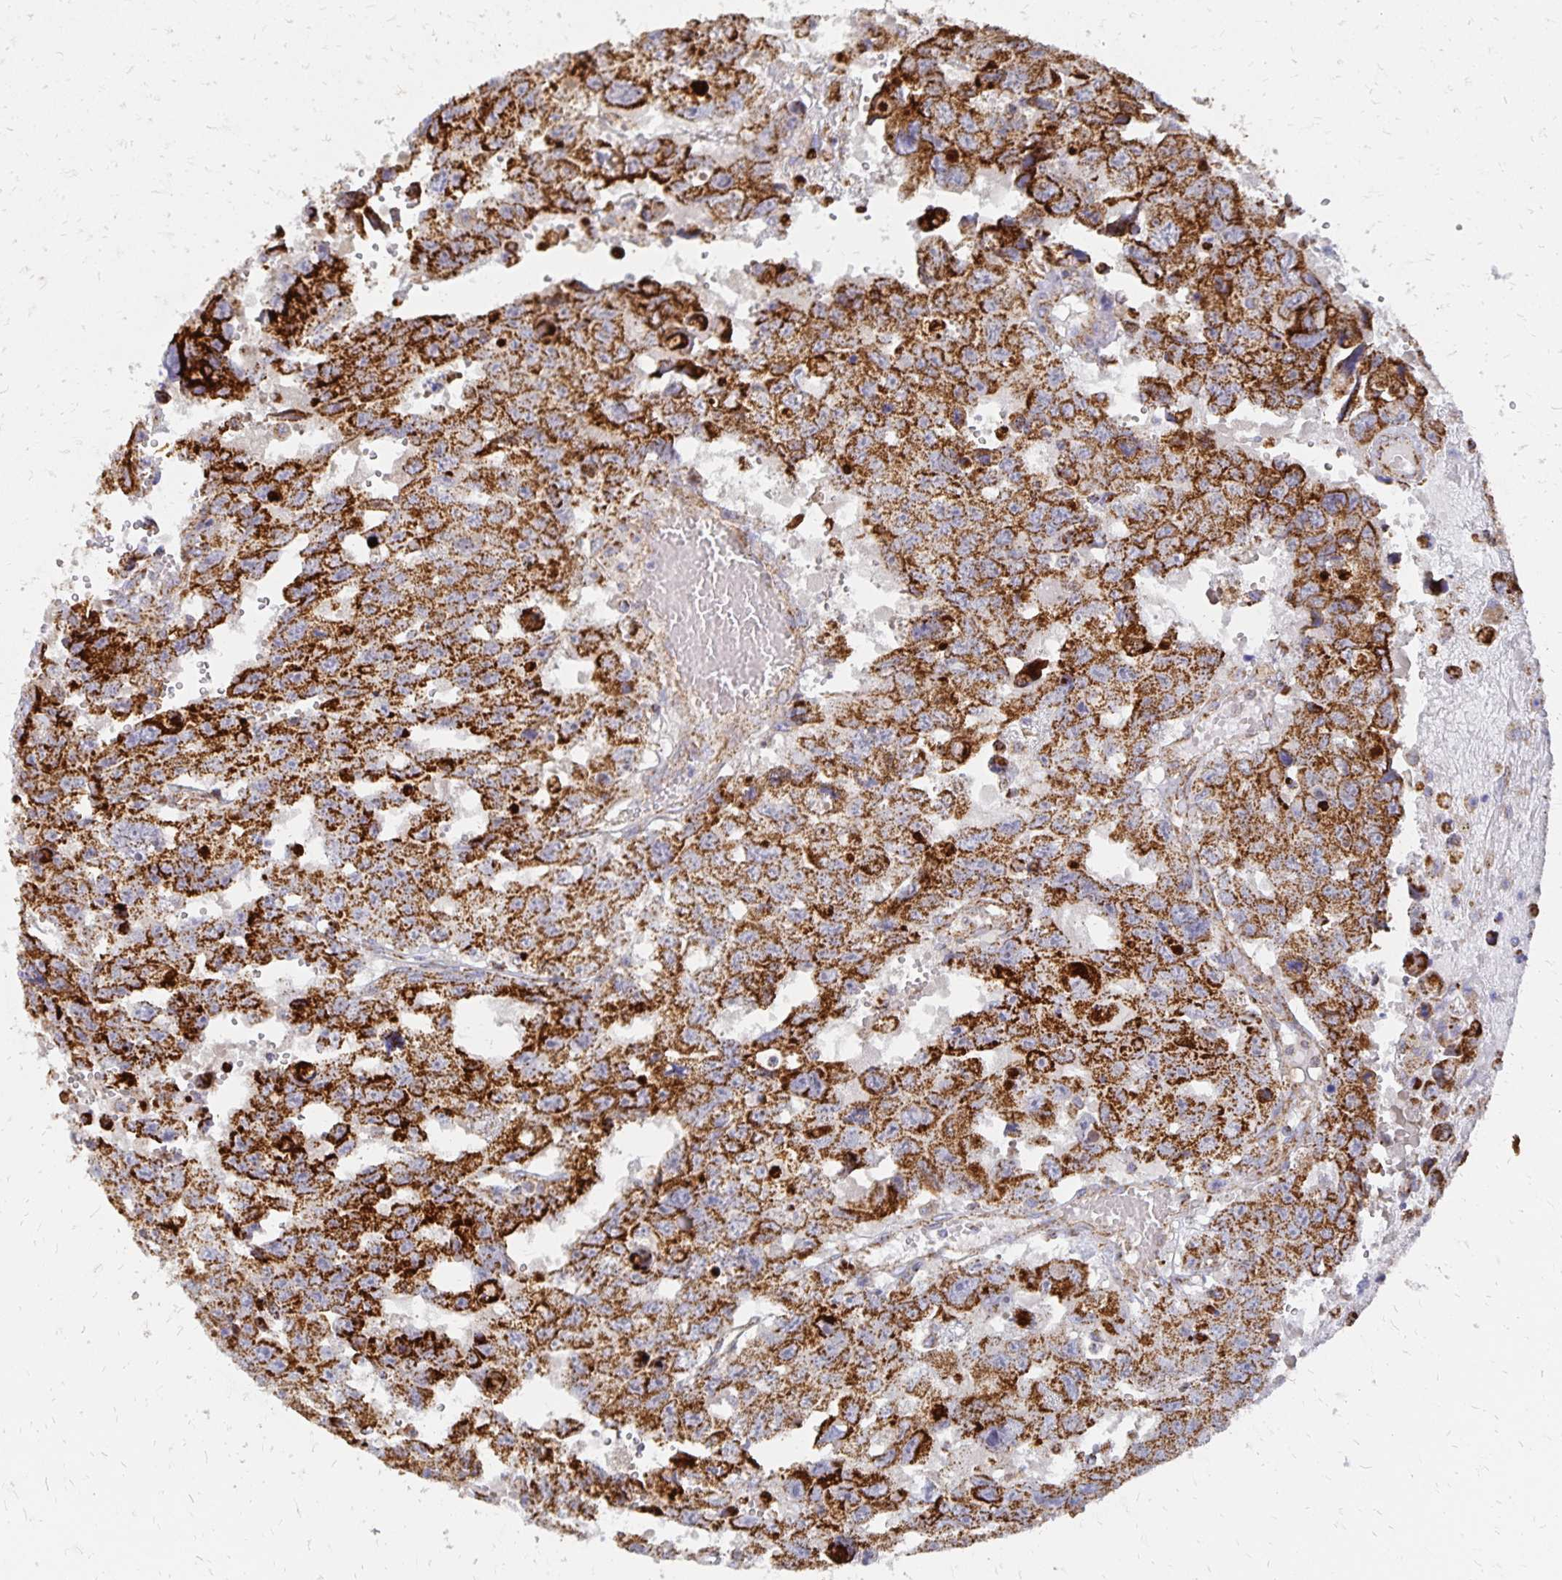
{"staining": {"intensity": "strong", "quantity": ">75%", "location": "cytoplasmic/membranous"}, "tissue": "testis cancer", "cell_type": "Tumor cells", "image_type": "cancer", "snomed": [{"axis": "morphology", "description": "Seminoma, NOS"}, {"axis": "topography", "description": "Testis"}], "caption": "High-power microscopy captured an immunohistochemistry (IHC) histopathology image of testis cancer, revealing strong cytoplasmic/membranous staining in approximately >75% of tumor cells. Immunohistochemistry stains the protein in brown and the nuclei are stained blue.", "gene": "STOML2", "patient": {"sex": "male", "age": 26}}